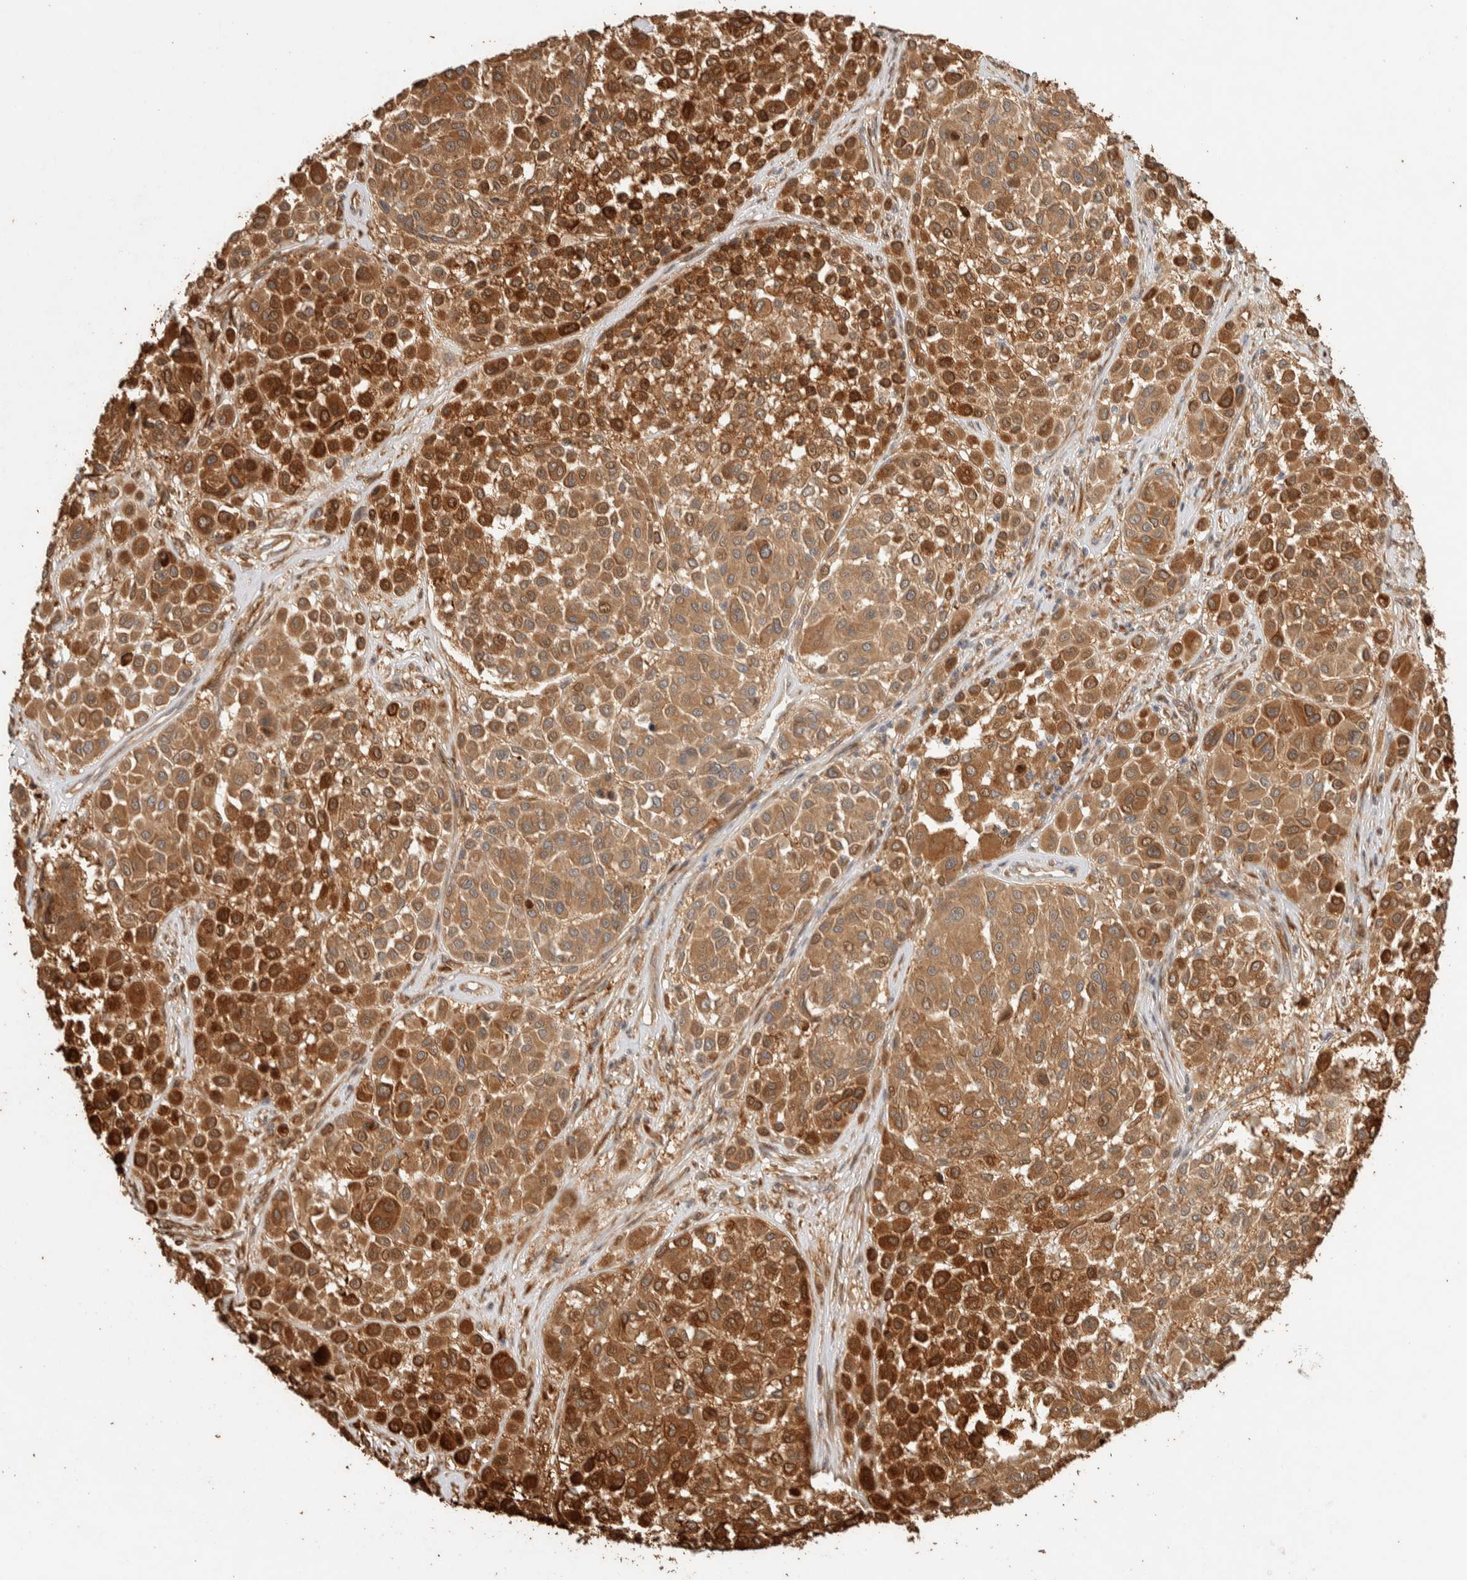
{"staining": {"intensity": "moderate", "quantity": ">75%", "location": "cytoplasmic/membranous"}, "tissue": "melanoma", "cell_type": "Tumor cells", "image_type": "cancer", "snomed": [{"axis": "morphology", "description": "Malignant melanoma, Metastatic site"}, {"axis": "topography", "description": "Soft tissue"}], "caption": "Malignant melanoma (metastatic site) stained with immunohistochemistry (IHC) reveals moderate cytoplasmic/membranous positivity in about >75% of tumor cells.", "gene": "EXOC7", "patient": {"sex": "male", "age": 41}}